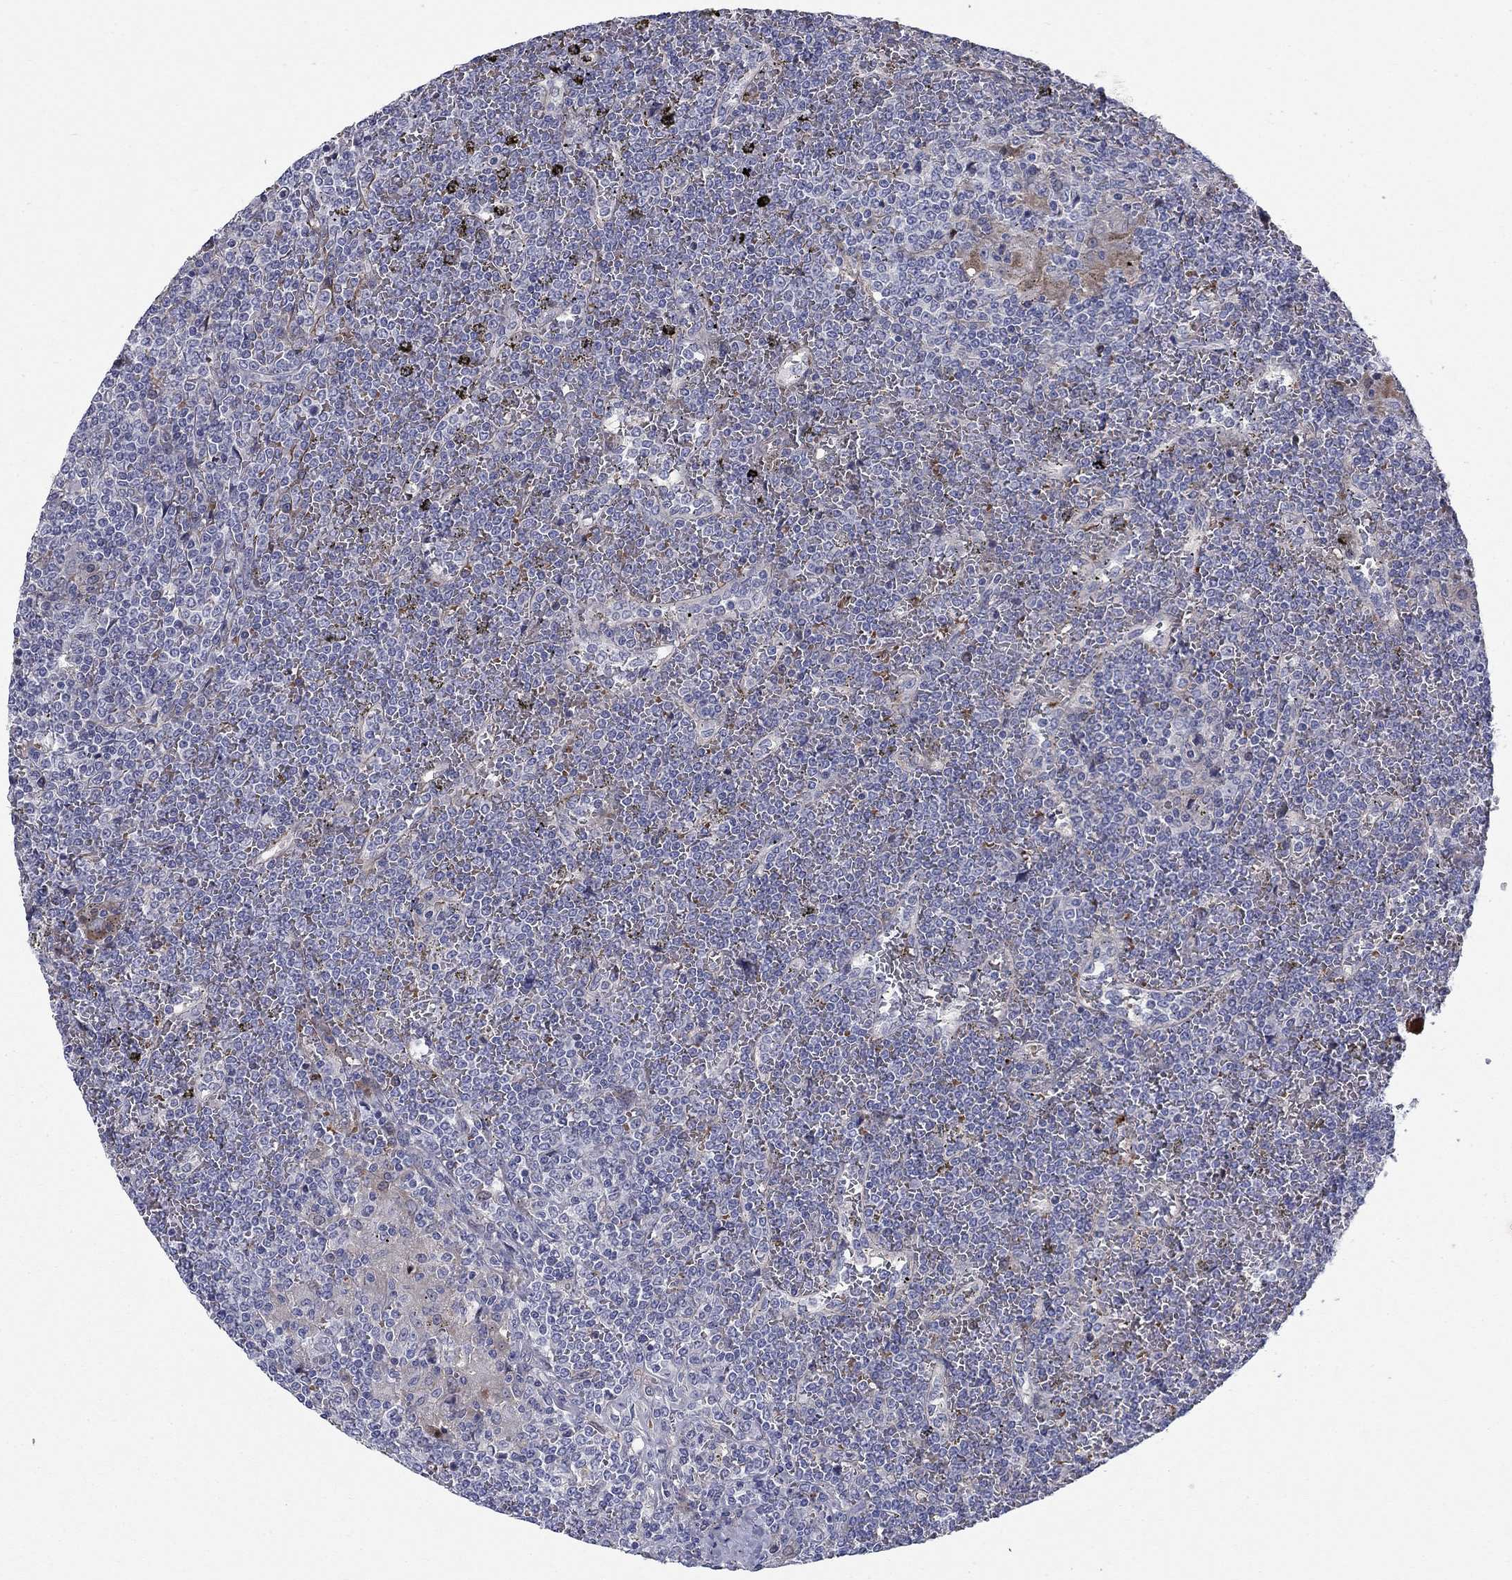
{"staining": {"intensity": "negative", "quantity": "none", "location": "none"}, "tissue": "lymphoma", "cell_type": "Tumor cells", "image_type": "cancer", "snomed": [{"axis": "morphology", "description": "Malignant lymphoma, non-Hodgkin's type, Low grade"}, {"axis": "topography", "description": "Spleen"}], "caption": "DAB immunohistochemical staining of lymphoma reveals no significant expression in tumor cells.", "gene": "SLC1A1", "patient": {"sex": "female", "age": 19}}